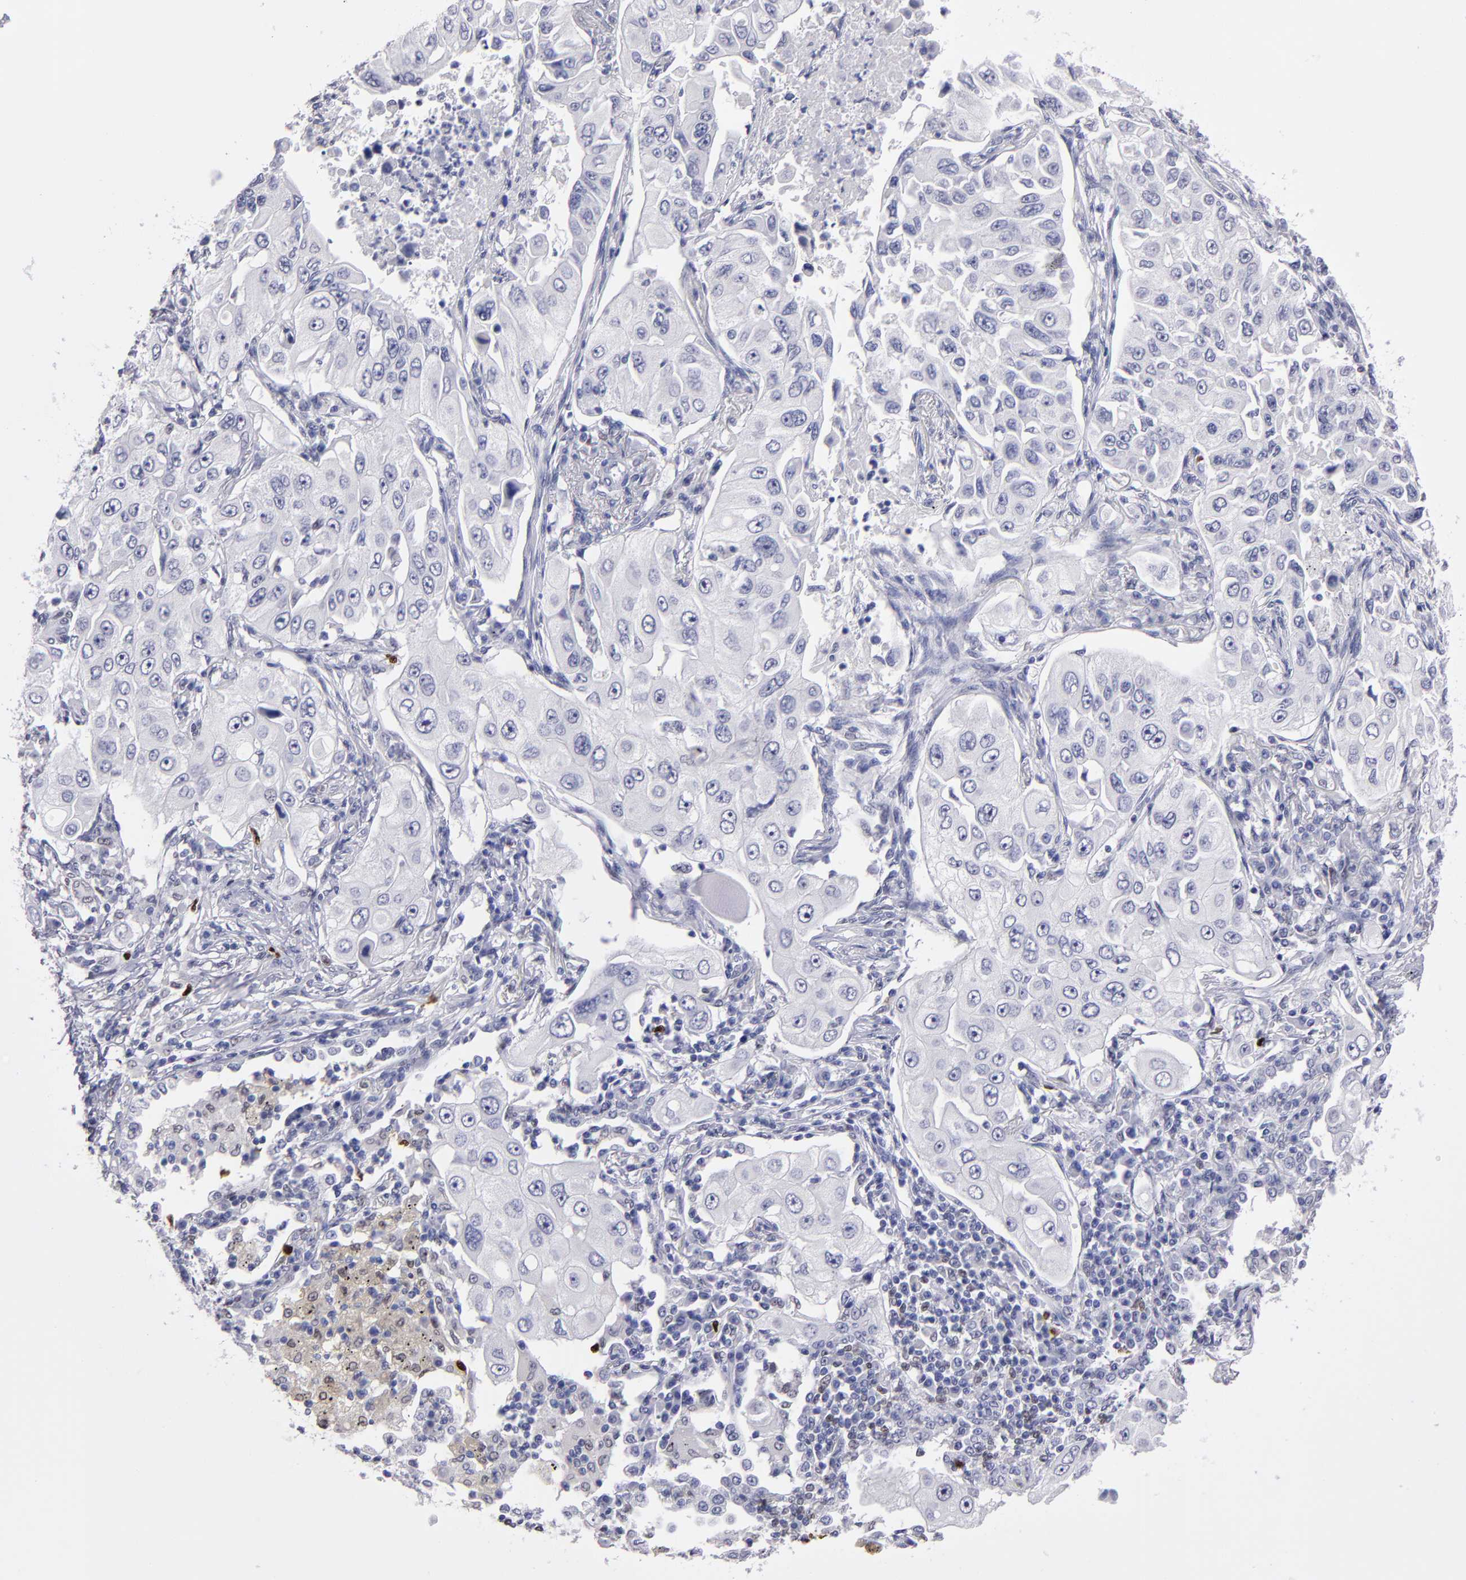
{"staining": {"intensity": "negative", "quantity": "none", "location": "none"}, "tissue": "lung cancer", "cell_type": "Tumor cells", "image_type": "cancer", "snomed": [{"axis": "morphology", "description": "Adenocarcinoma, NOS"}, {"axis": "topography", "description": "Lung"}], "caption": "A high-resolution histopathology image shows IHC staining of lung cancer (adenocarcinoma), which exhibits no significant positivity in tumor cells.", "gene": "IRF8", "patient": {"sex": "male", "age": 84}}